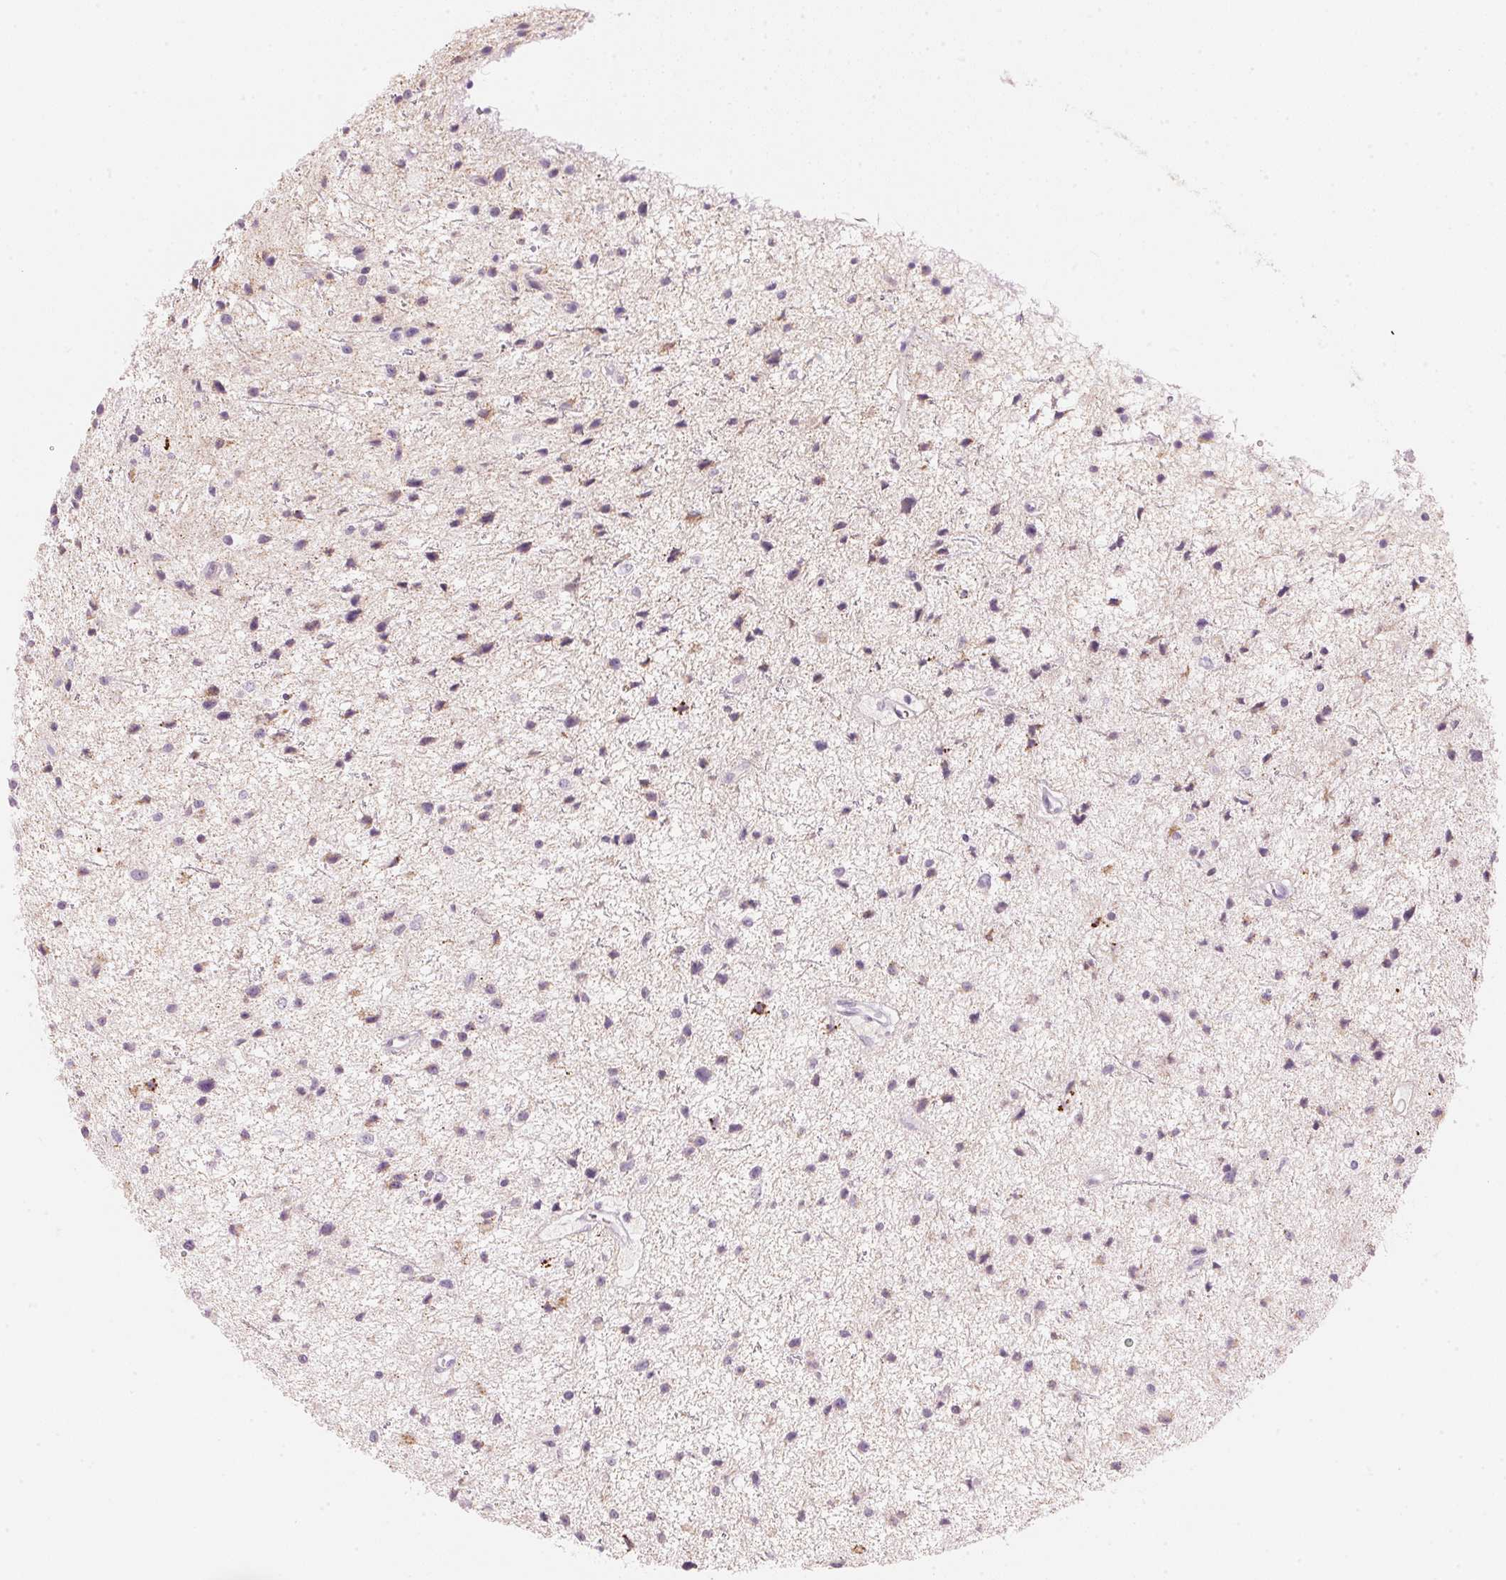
{"staining": {"intensity": "moderate", "quantity": "<25%", "location": "cytoplasmic/membranous"}, "tissue": "glioma", "cell_type": "Tumor cells", "image_type": "cancer", "snomed": [{"axis": "morphology", "description": "Glioma, malignant, Low grade"}, {"axis": "topography", "description": "Brain"}], "caption": "Glioma stained with a protein marker displays moderate staining in tumor cells.", "gene": "HOXB13", "patient": {"sex": "male", "age": 43}}